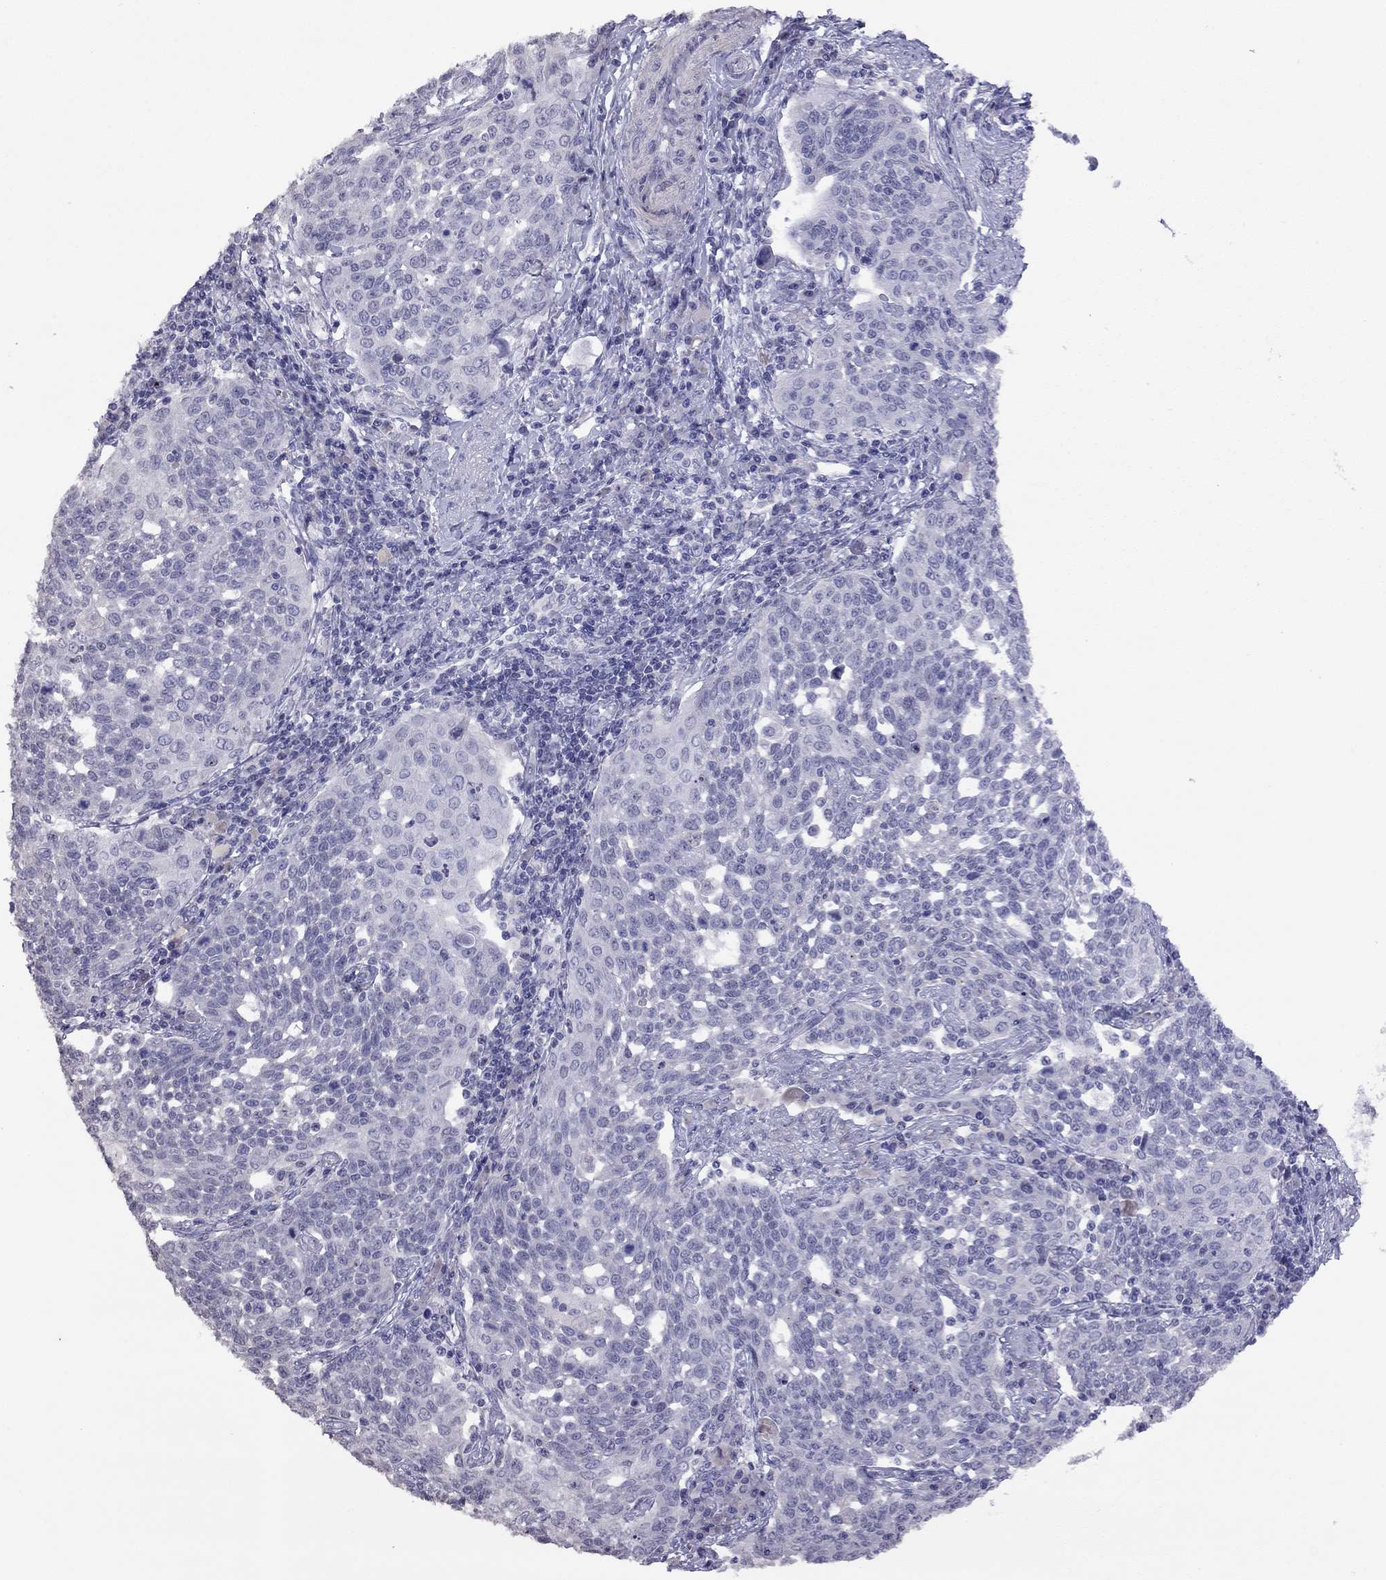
{"staining": {"intensity": "negative", "quantity": "none", "location": "none"}, "tissue": "cervical cancer", "cell_type": "Tumor cells", "image_type": "cancer", "snomed": [{"axis": "morphology", "description": "Squamous cell carcinoma, NOS"}, {"axis": "topography", "description": "Cervix"}], "caption": "Tumor cells show no significant expression in cervical cancer. (DAB immunohistochemistry with hematoxylin counter stain).", "gene": "HES5", "patient": {"sex": "female", "age": 34}}